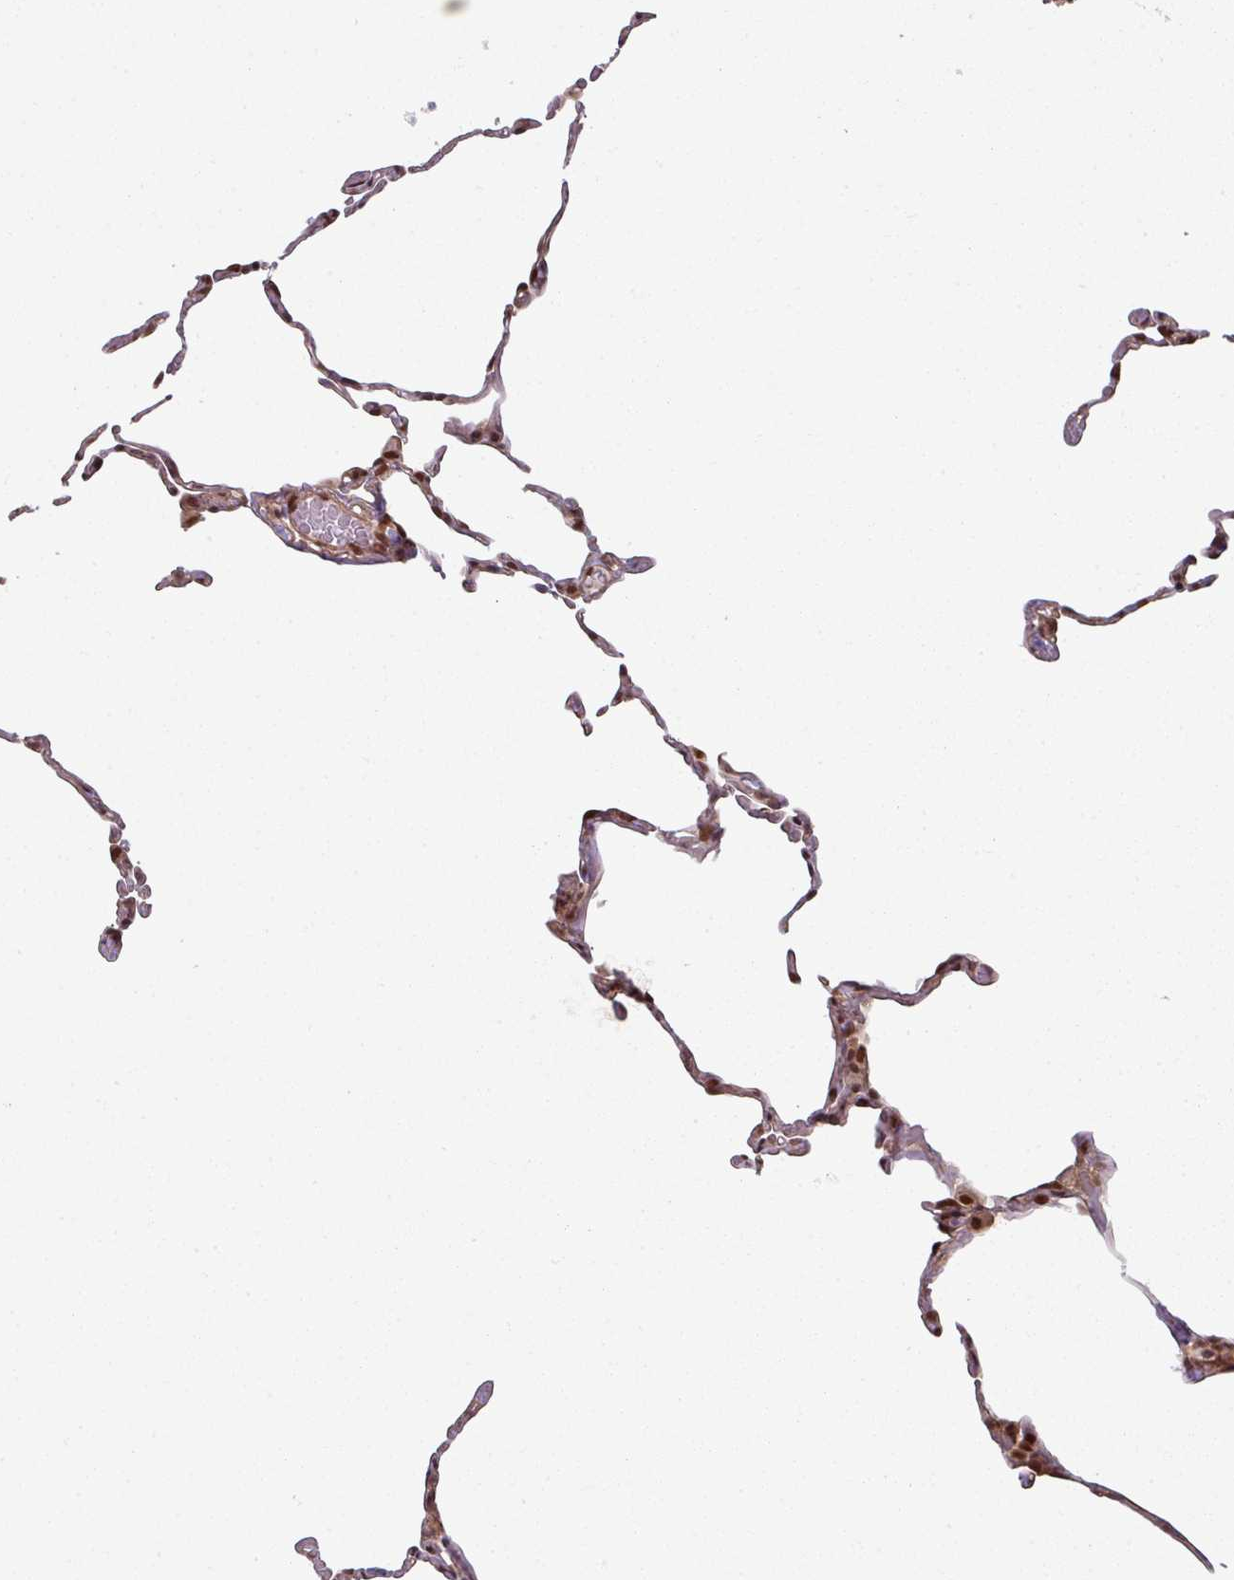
{"staining": {"intensity": "moderate", "quantity": "25%-75%", "location": "nuclear"}, "tissue": "lung", "cell_type": "Alveolar cells", "image_type": "normal", "snomed": [{"axis": "morphology", "description": "Normal tissue, NOS"}, {"axis": "topography", "description": "Lung"}], "caption": "Alveolar cells display medium levels of moderate nuclear staining in approximately 25%-75% of cells in benign human lung.", "gene": "SIK3", "patient": {"sex": "female", "age": 57}}